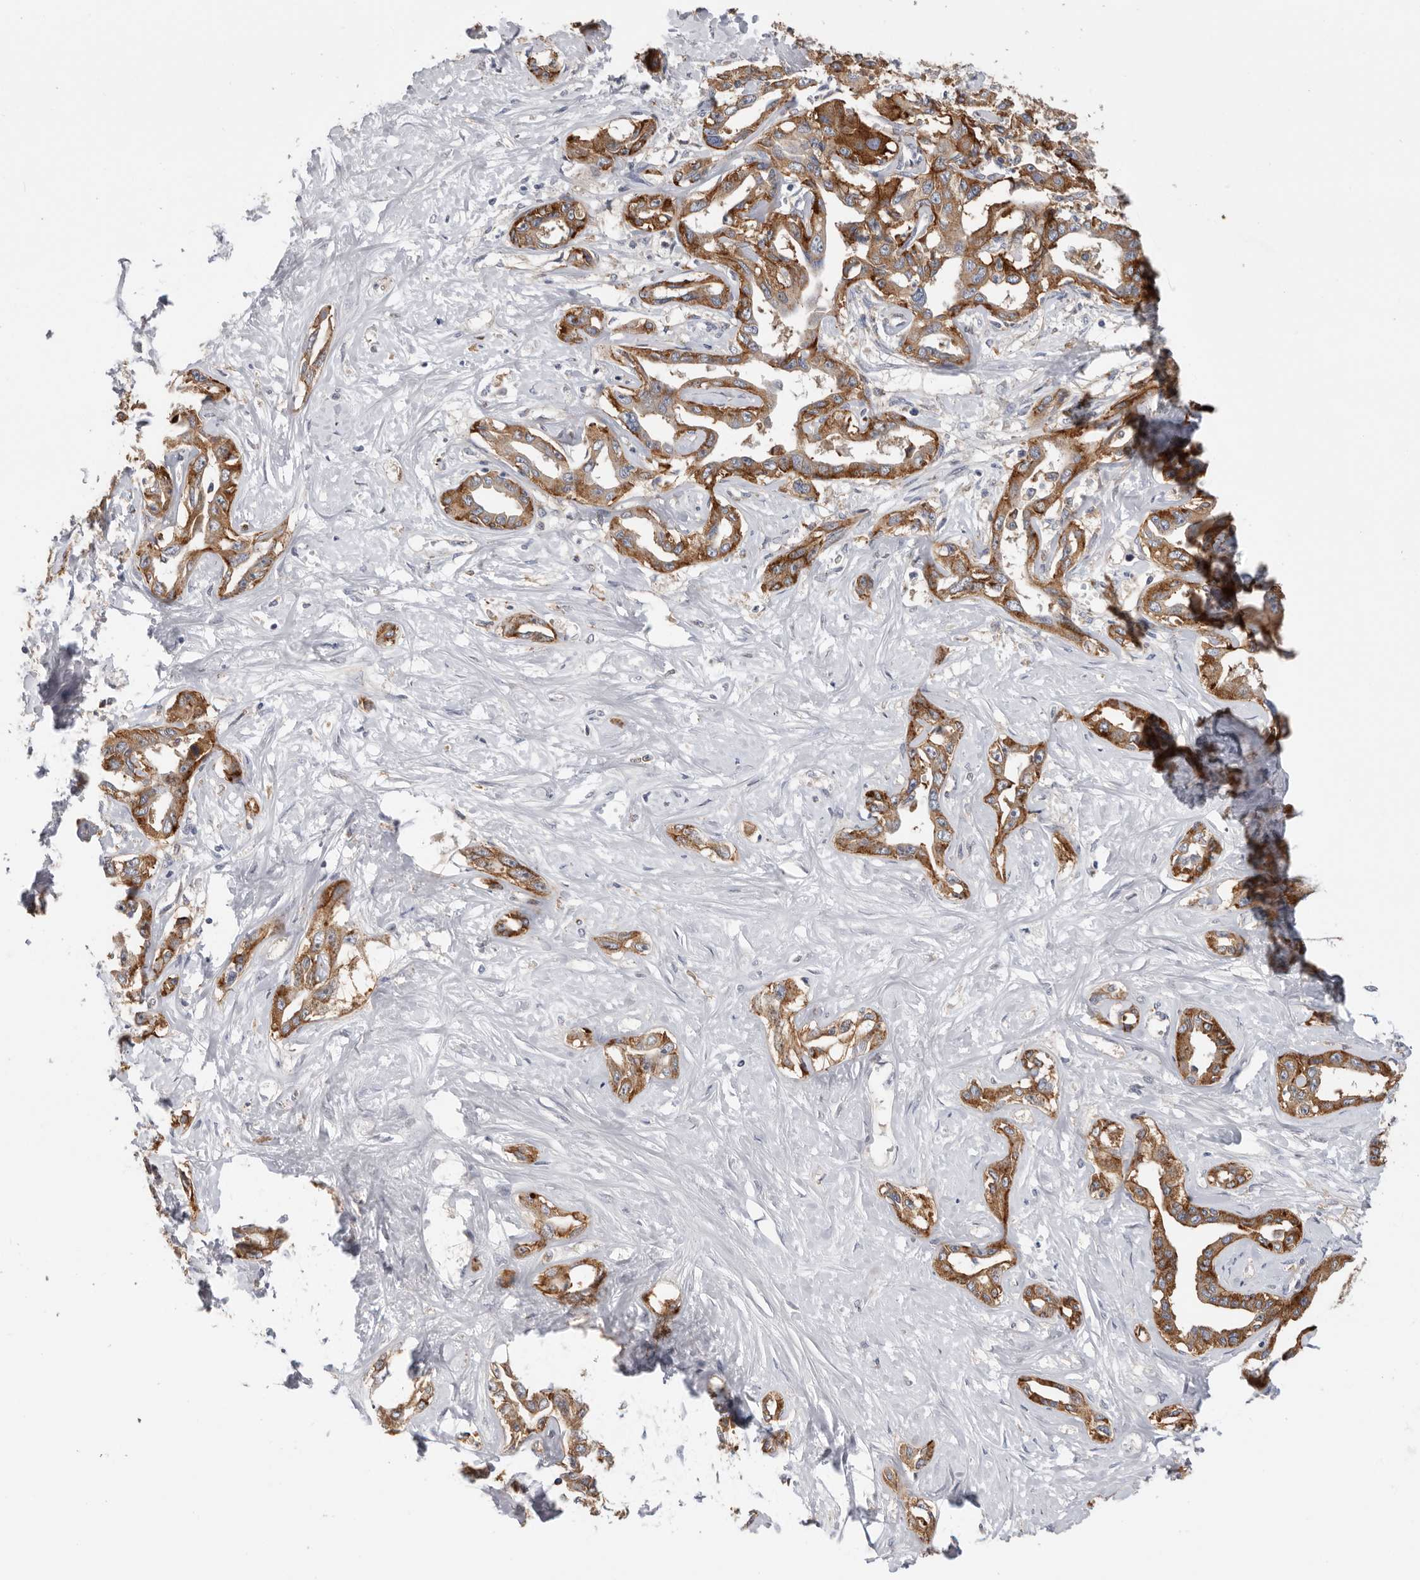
{"staining": {"intensity": "moderate", "quantity": ">75%", "location": "cytoplasmic/membranous"}, "tissue": "liver cancer", "cell_type": "Tumor cells", "image_type": "cancer", "snomed": [{"axis": "morphology", "description": "Cholangiocarcinoma"}, {"axis": "topography", "description": "Liver"}], "caption": "Human cholangiocarcinoma (liver) stained with a brown dye reveals moderate cytoplasmic/membranous positive expression in approximately >75% of tumor cells.", "gene": "TFRC", "patient": {"sex": "male", "age": 59}}